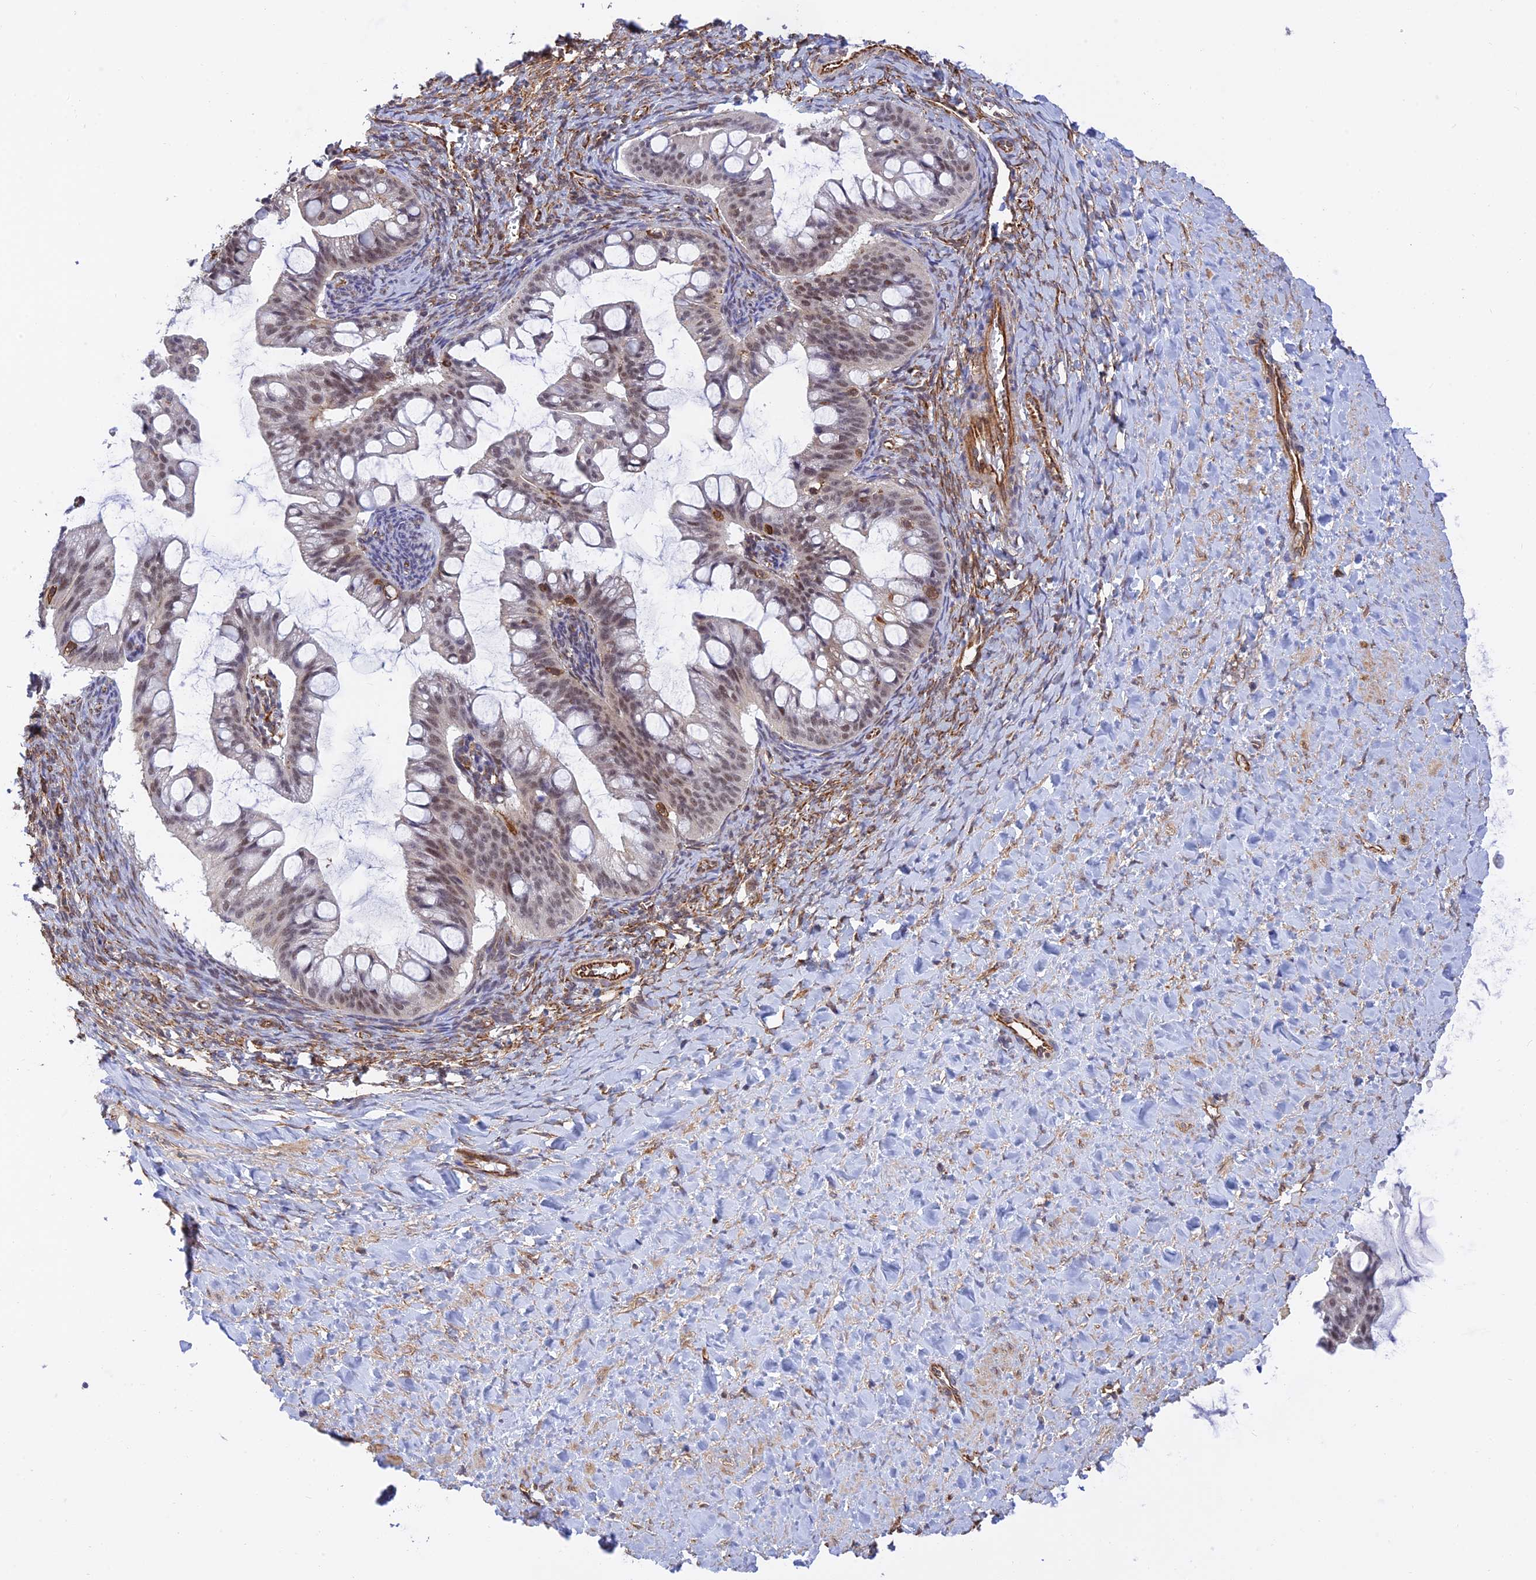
{"staining": {"intensity": "weak", "quantity": ">75%", "location": "nuclear"}, "tissue": "ovarian cancer", "cell_type": "Tumor cells", "image_type": "cancer", "snomed": [{"axis": "morphology", "description": "Cystadenocarcinoma, mucinous, NOS"}, {"axis": "topography", "description": "Ovary"}], "caption": "Tumor cells show low levels of weak nuclear positivity in about >75% of cells in ovarian cancer.", "gene": "PAGR1", "patient": {"sex": "female", "age": 73}}